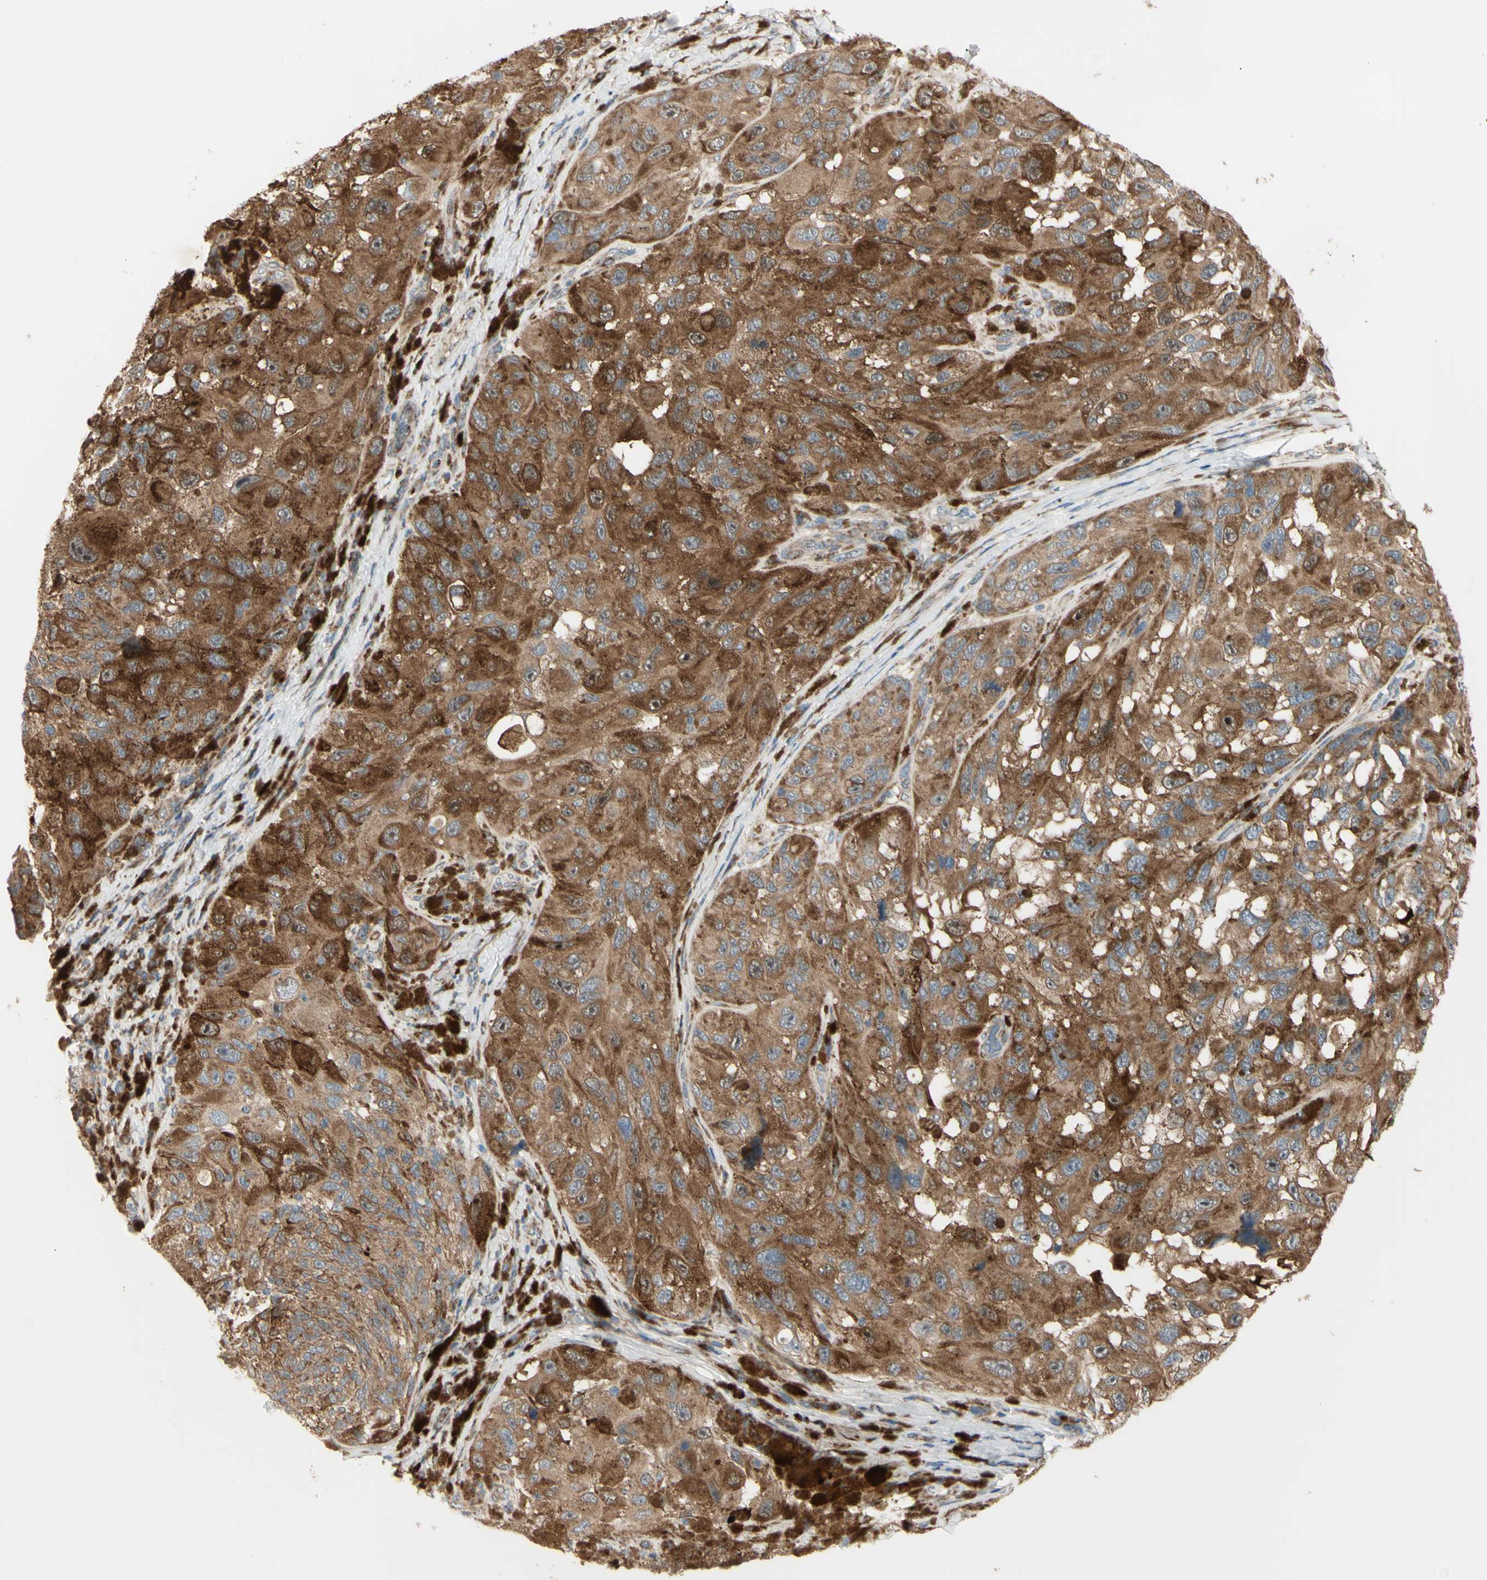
{"staining": {"intensity": "moderate", "quantity": ">75%", "location": "cytoplasmic/membranous"}, "tissue": "melanoma", "cell_type": "Tumor cells", "image_type": "cancer", "snomed": [{"axis": "morphology", "description": "Malignant melanoma, NOS"}, {"axis": "topography", "description": "Skin"}], "caption": "A medium amount of moderate cytoplasmic/membranous expression is appreciated in approximately >75% of tumor cells in melanoma tissue.", "gene": "EIF5A", "patient": {"sex": "female", "age": 73}}